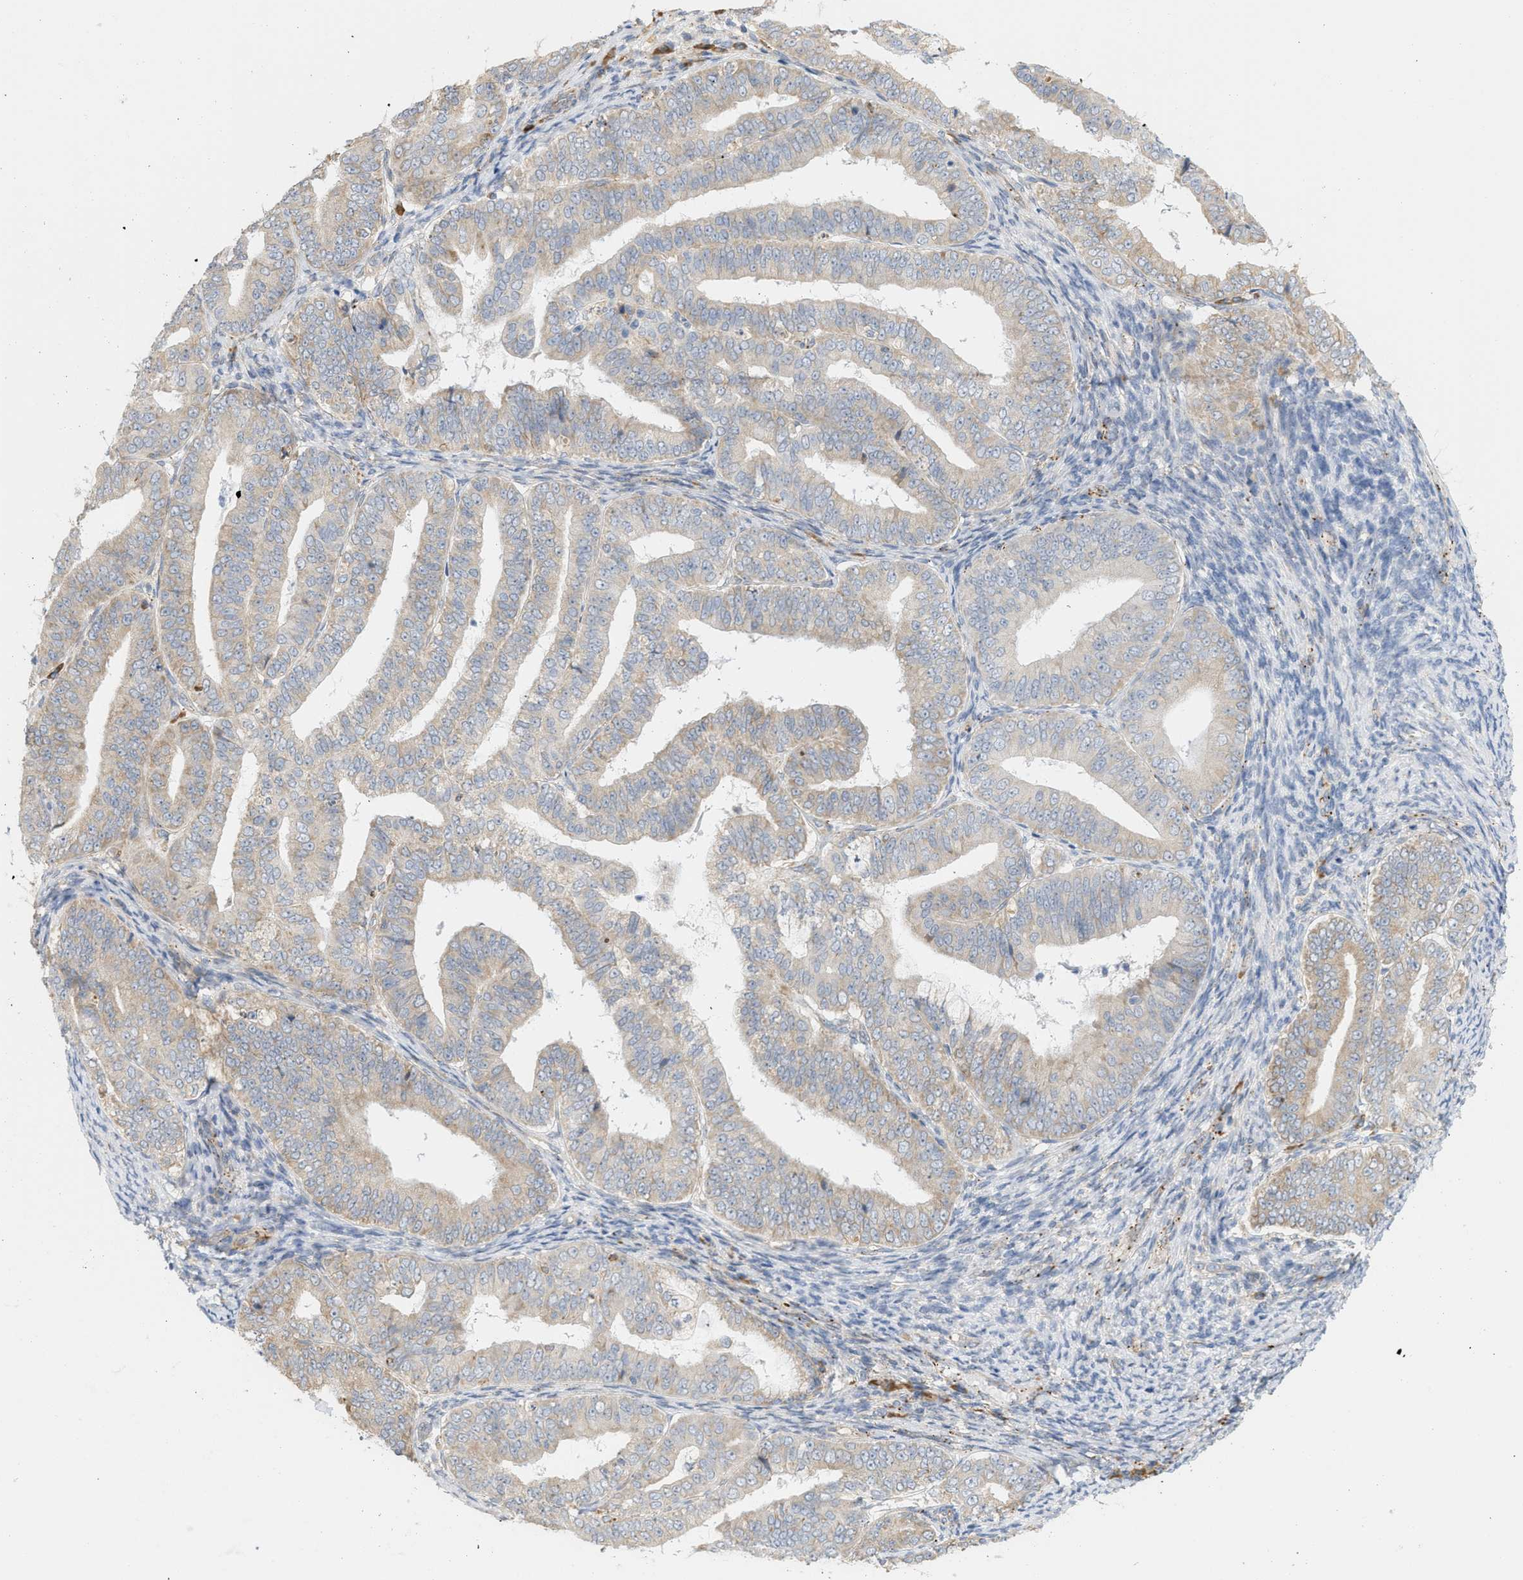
{"staining": {"intensity": "weak", "quantity": ">75%", "location": "cytoplasmic/membranous"}, "tissue": "endometrial cancer", "cell_type": "Tumor cells", "image_type": "cancer", "snomed": [{"axis": "morphology", "description": "Adenocarcinoma, NOS"}, {"axis": "topography", "description": "Endometrium"}], "caption": "Brown immunohistochemical staining in endometrial adenocarcinoma reveals weak cytoplasmic/membranous positivity in approximately >75% of tumor cells.", "gene": "SVOP", "patient": {"sex": "female", "age": 63}}